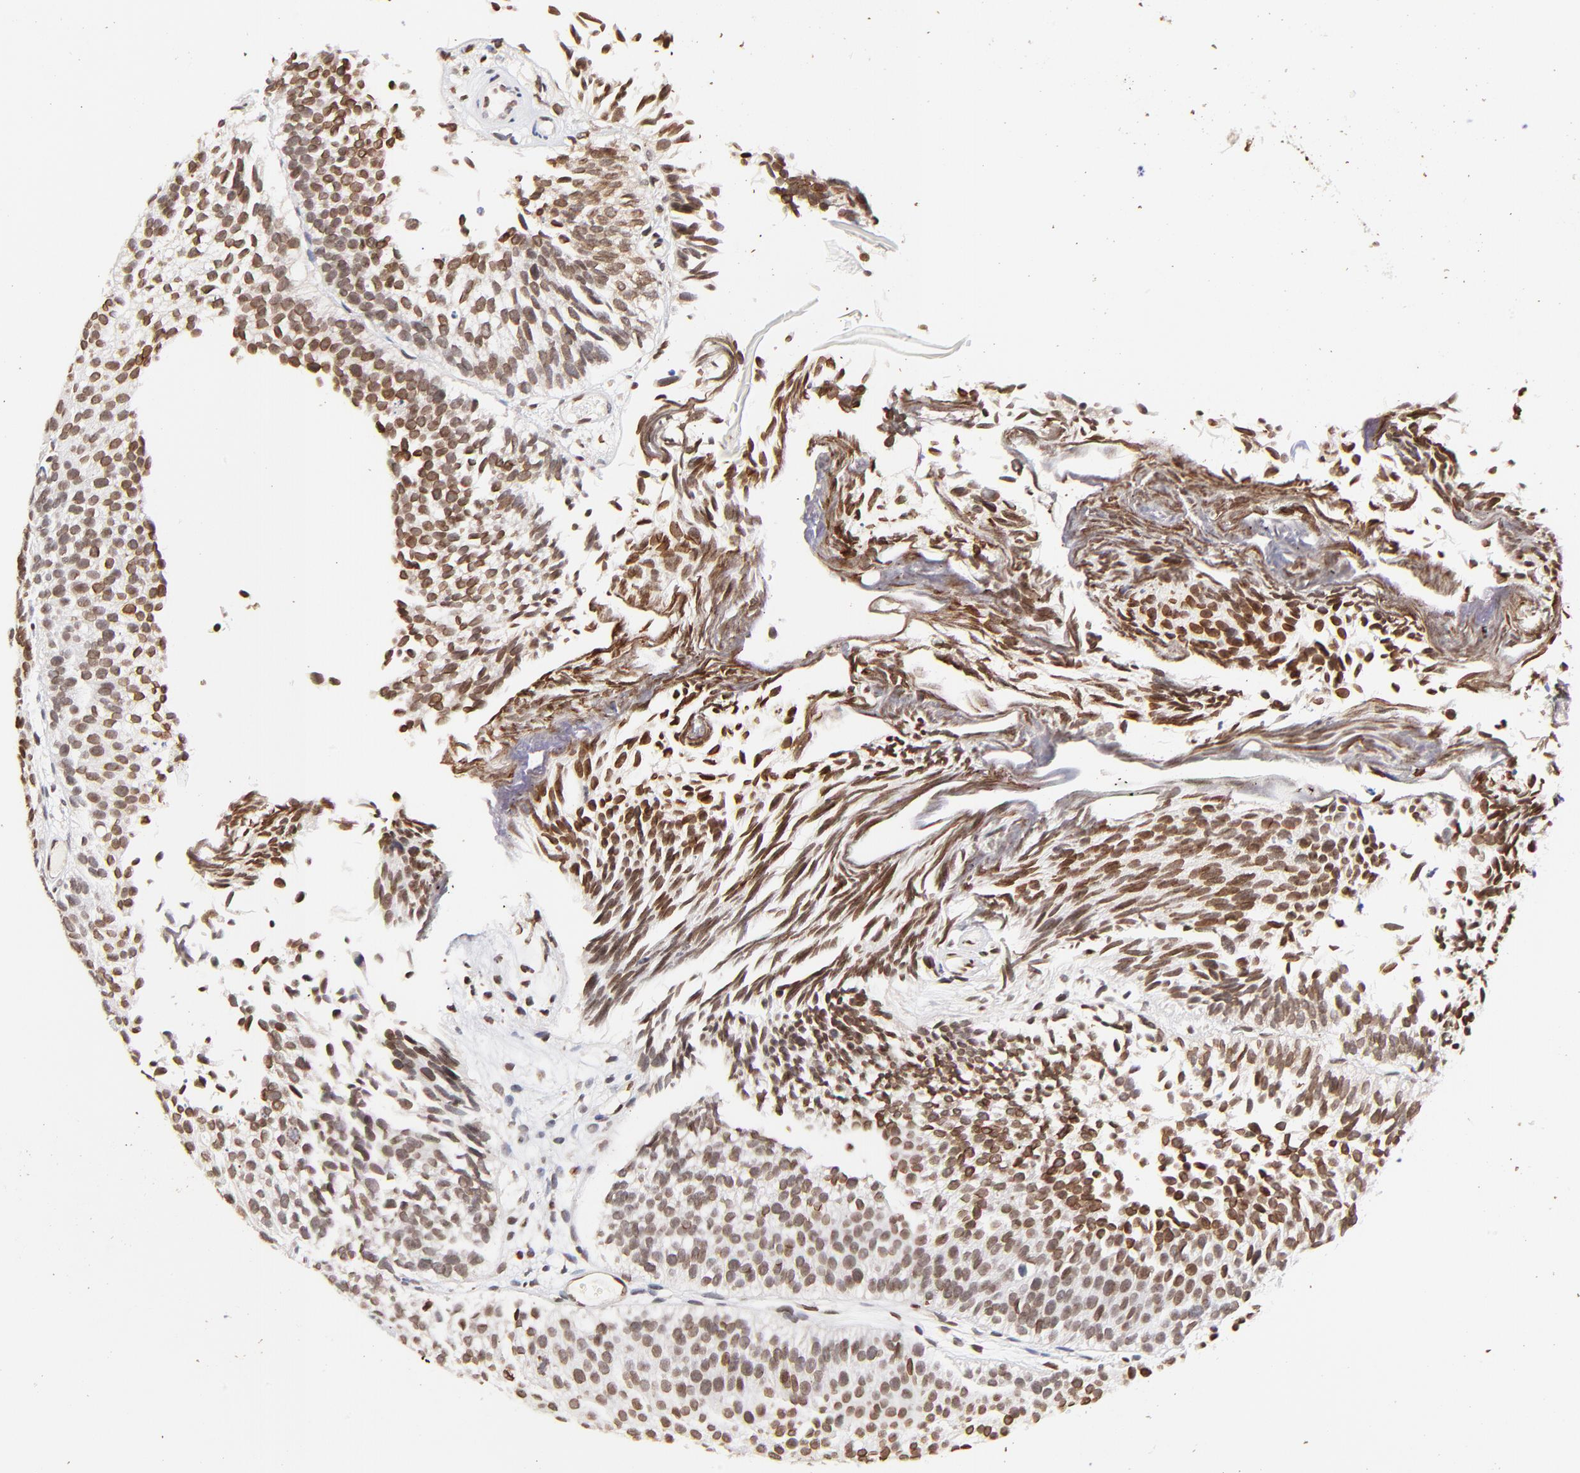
{"staining": {"intensity": "moderate", "quantity": ">75%", "location": "cytoplasmic/membranous,nuclear"}, "tissue": "urothelial cancer", "cell_type": "Tumor cells", "image_type": "cancer", "snomed": [{"axis": "morphology", "description": "Urothelial carcinoma, Low grade"}, {"axis": "topography", "description": "Urinary bladder"}], "caption": "Protein analysis of low-grade urothelial carcinoma tissue reveals moderate cytoplasmic/membranous and nuclear staining in about >75% of tumor cells.", "gene": "ZFP92", "patient": {"sex": "male", "age": 84}}